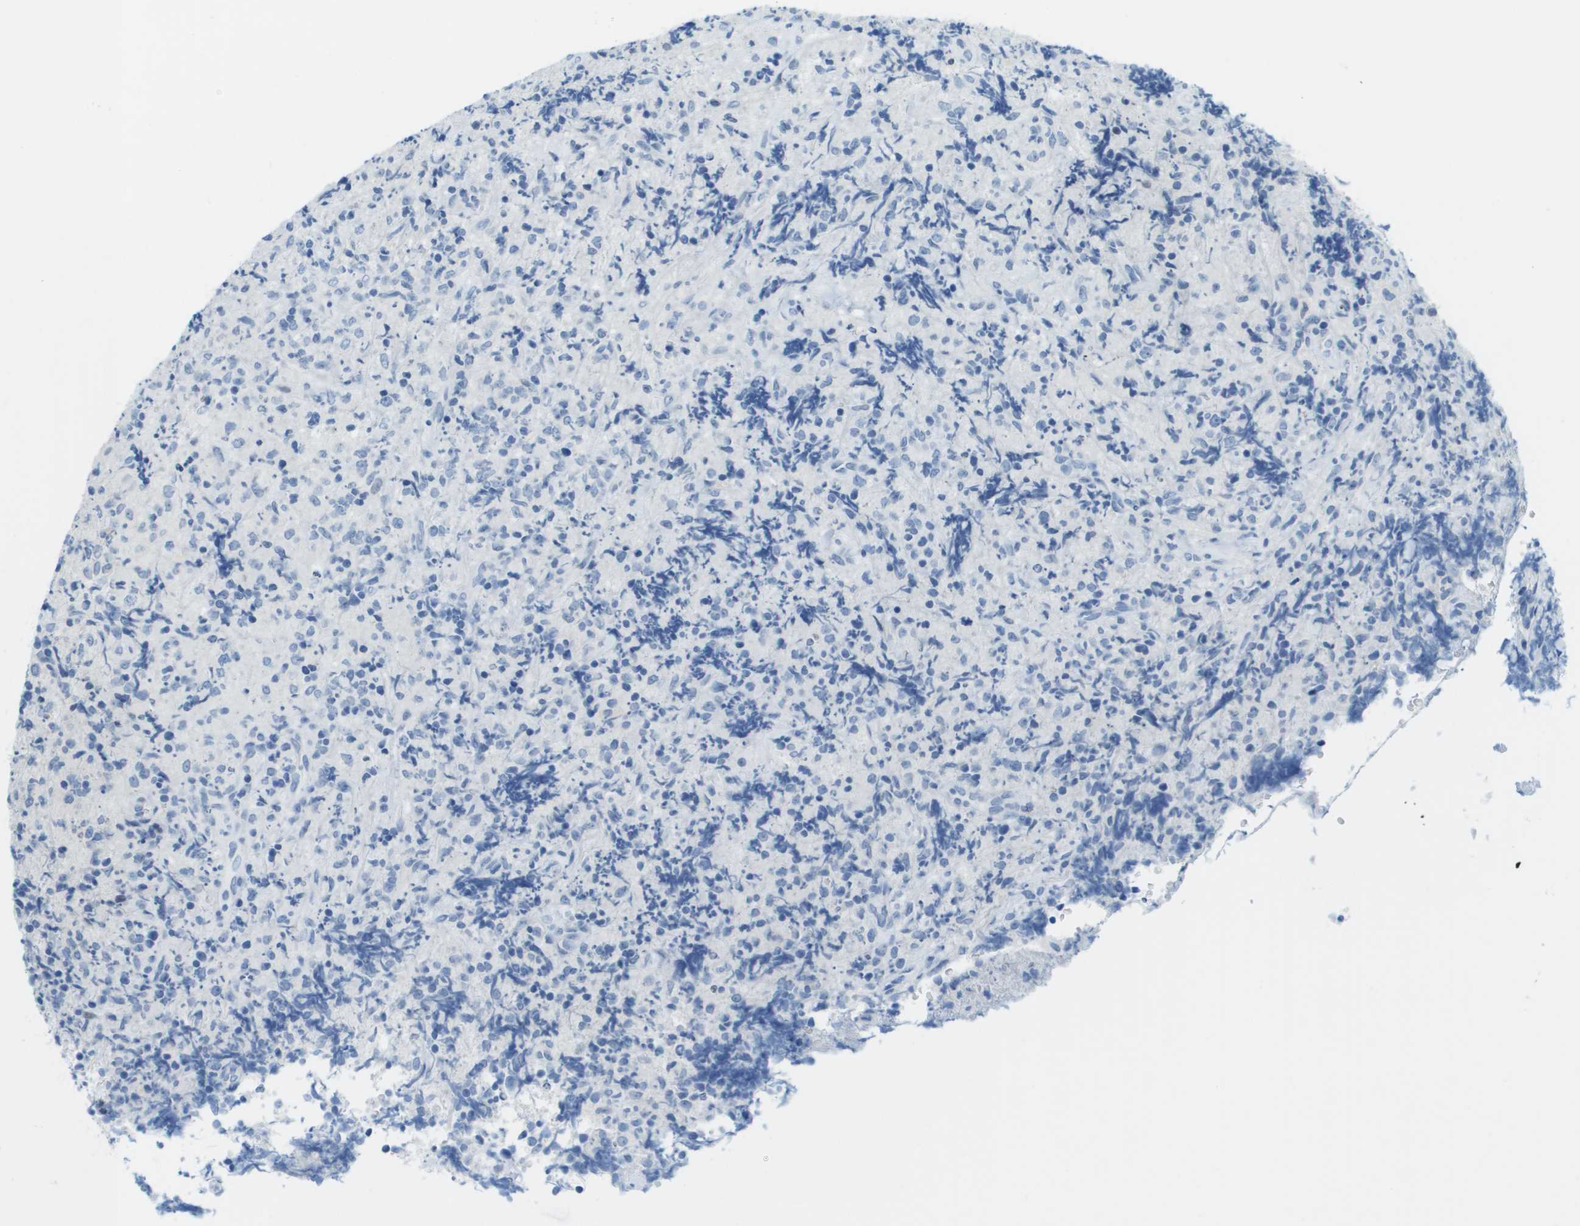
{"staining": {"intensity": "negative", "quantity": "none", "location": "none"}, "tissue": "lymphoma", "cell_type": "Tumor cells", "image_type": "cancer", "snomed": [{"axis": "morphology", "description": "Malignant lymphoma, non-Hodgkin's type, High grade"}, {"axis": "topography", "description": "Tonsil"}], "caption": "This is an IHC image of high-grade malignant lymphoma, non-Hodgkin's type. There is no staining in tumor cells.", "gene": "CDHR2", "patient": {"sex": "female", "age": 36}}